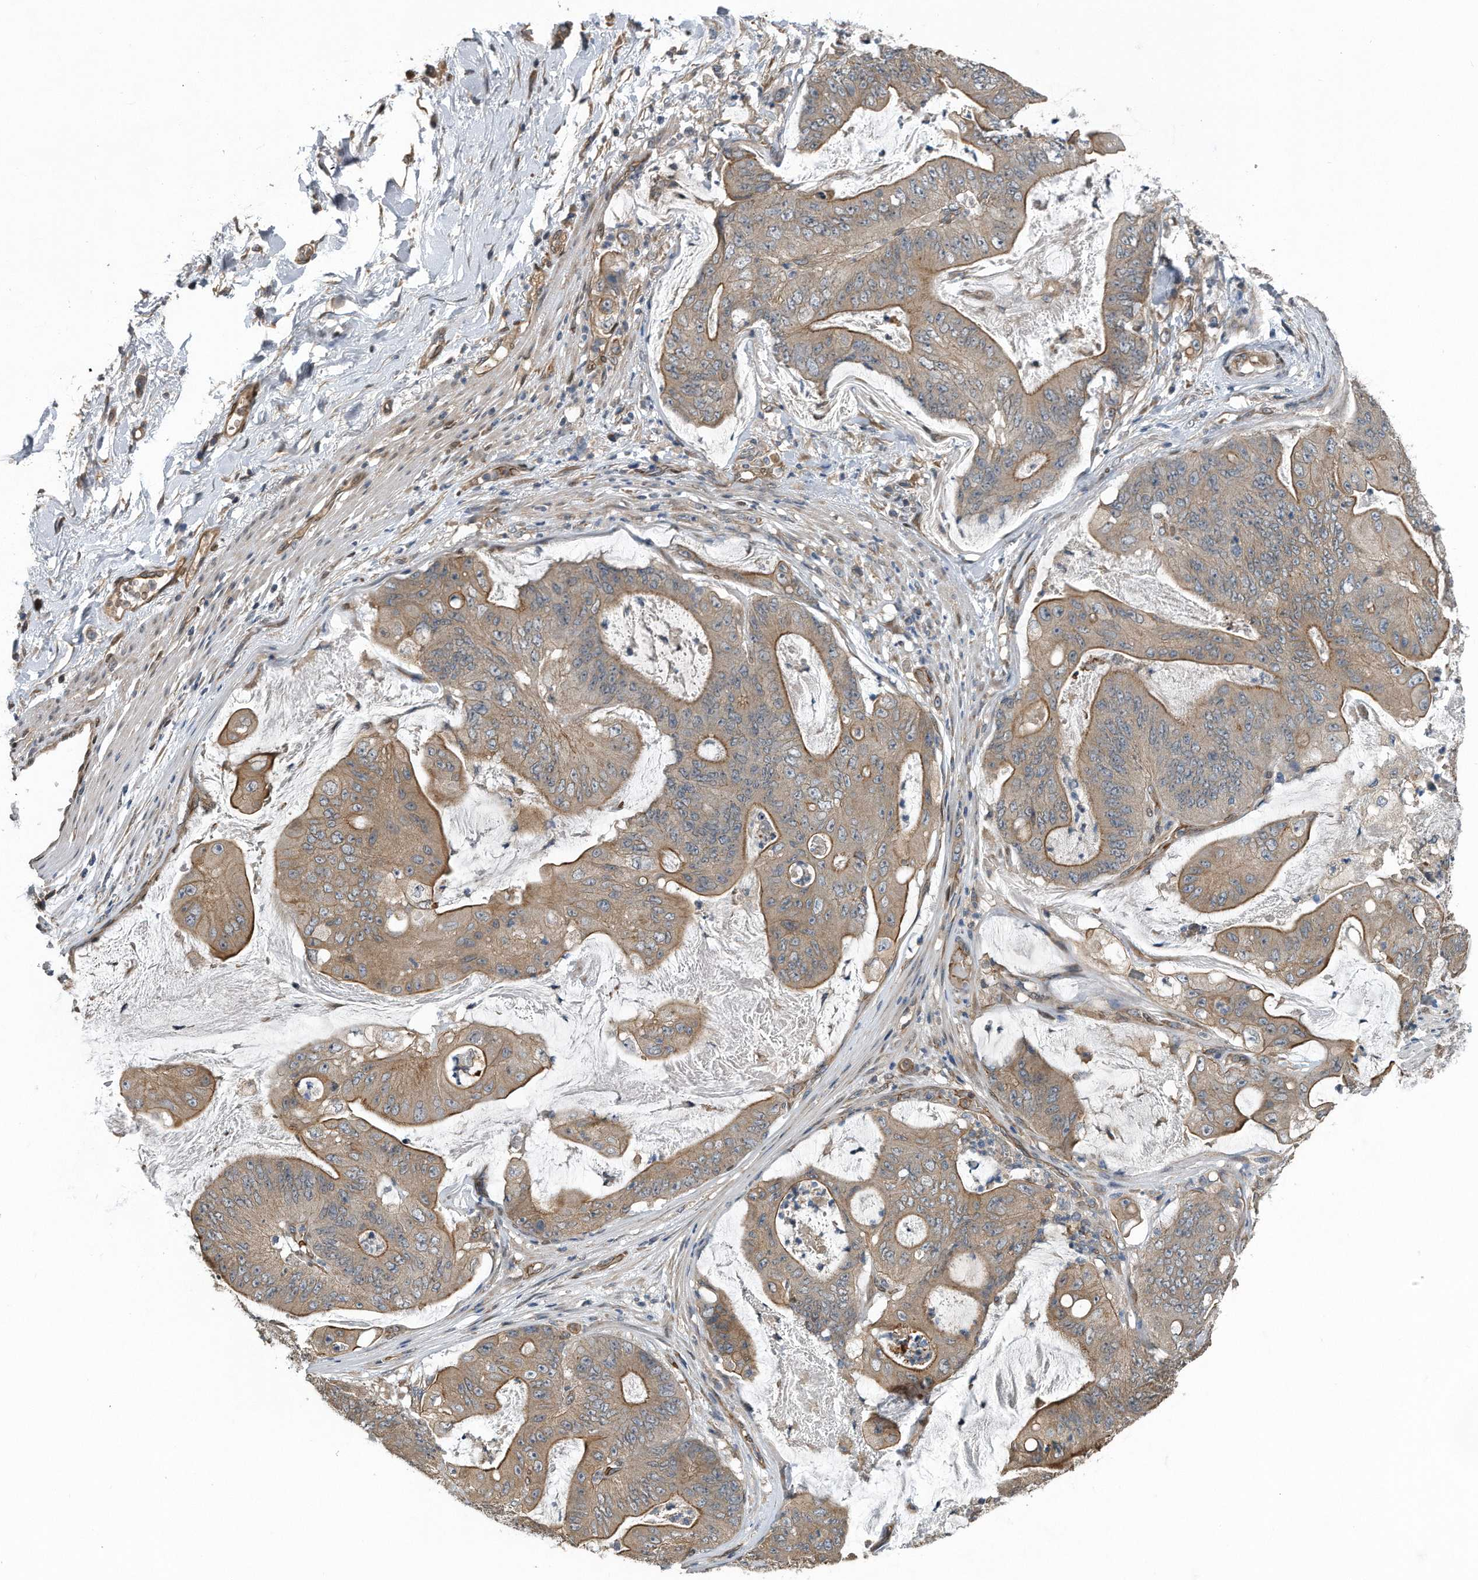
{"staining": {"intensity": "moderate", "quantity": ">75%", "location": "cytoplasmic/membranous"}, "tissue": "stomach cancer", "cell_type": "Tumor cells", "image_type": "cancer", "snomed": [{"axis": "morphology", "description": "Adenocarcinoma, NOS"}, {"axis": "topography", "description": "Stomach"}], "caption": "High-power microscopy captured an immunohistochemistry micrograph of adenocarcinoma (stomach), revealing moderate cytoplasmic/membranous expression in approximately >75% of tumor cells.", "gene": "ZNF79", "patient": {"sex": "female", "age": 73}}